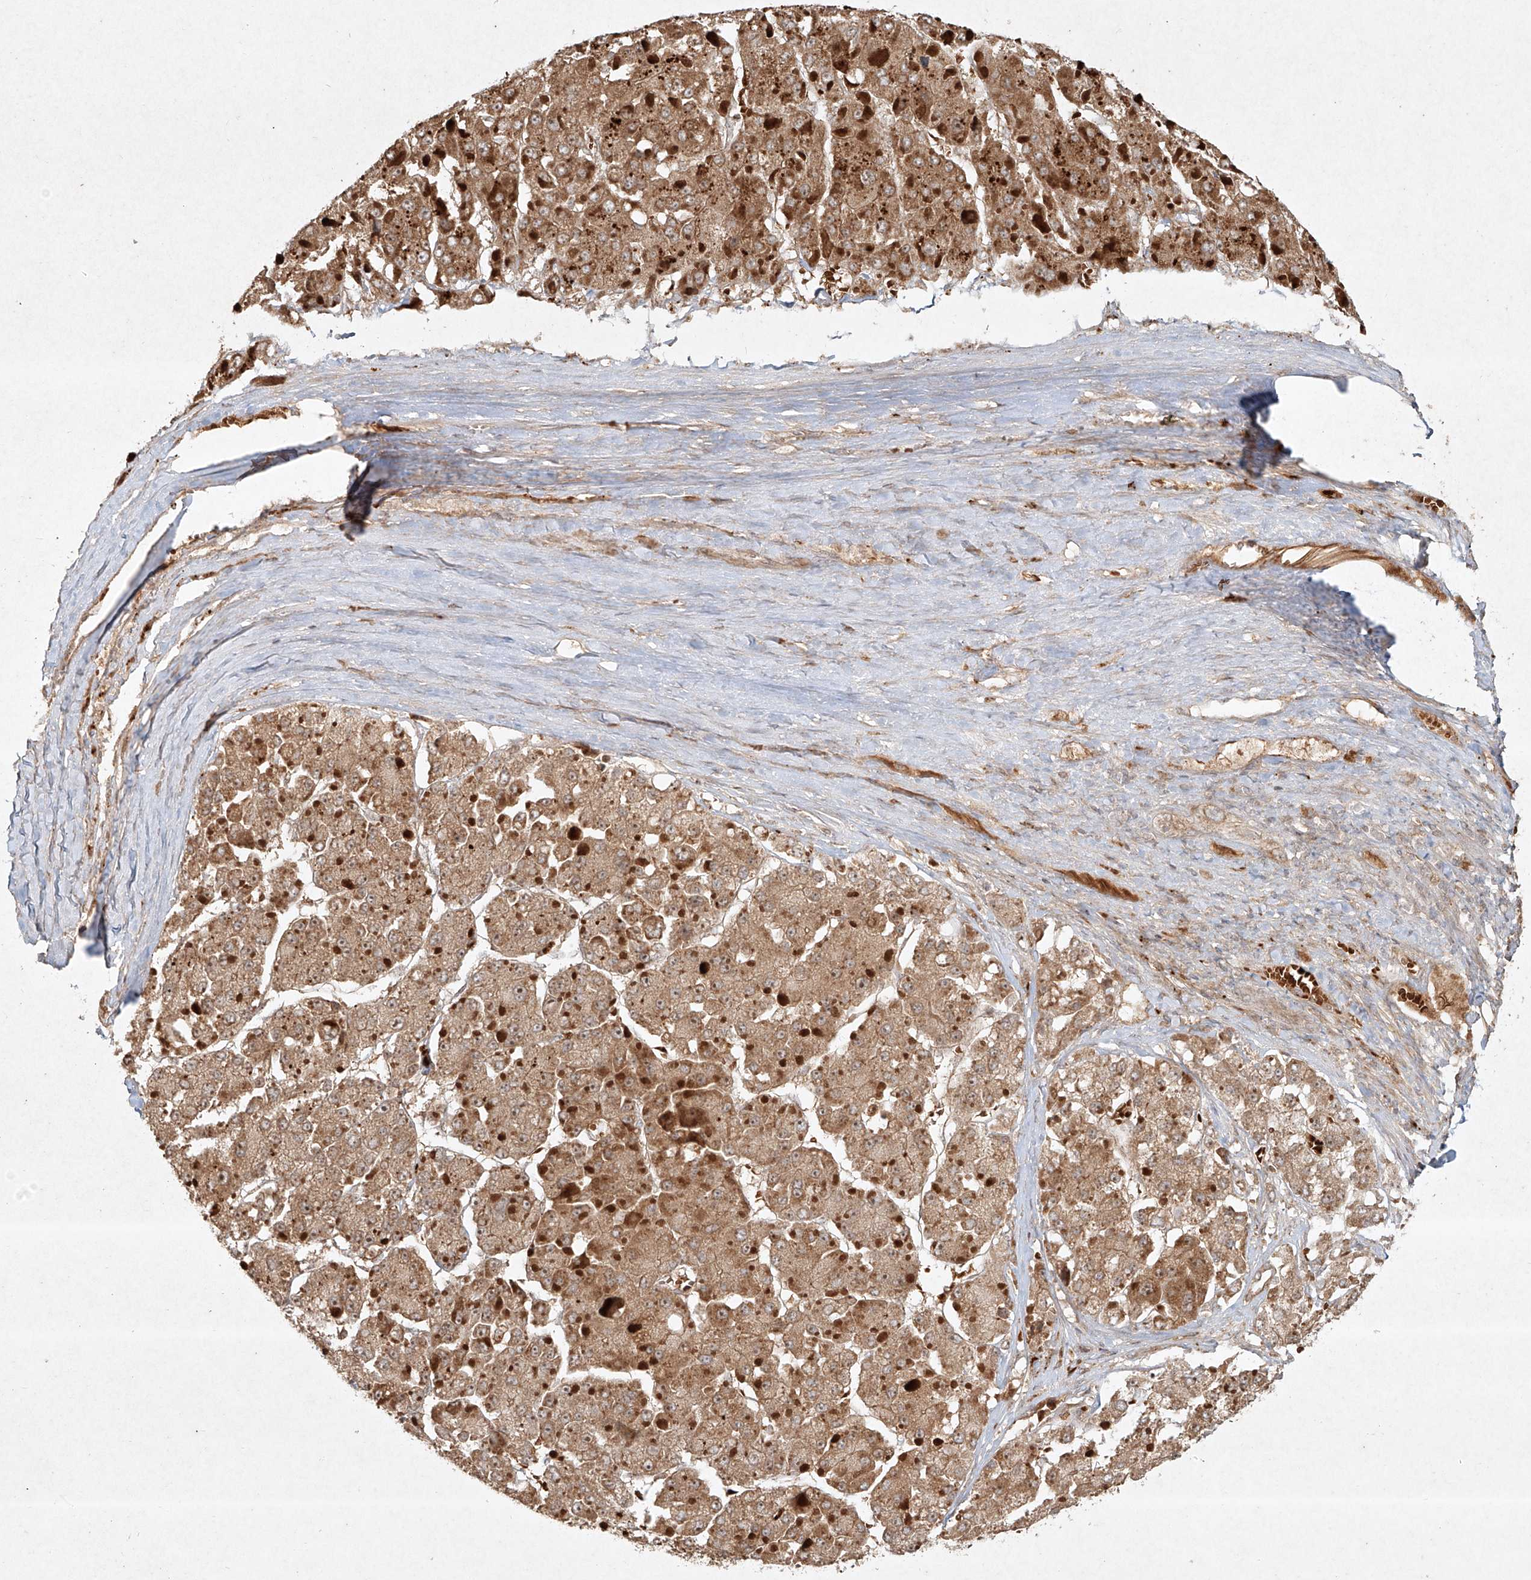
{"staining": {"intensity": "moderate", "quantity": ">75%", "location": "cytoplasmic/membranous,nuclear"}, "tissue": "liver cancer", "cell_type": "Tumor cells", "image_type": "cancer", "snomed": [{"axis": "morphology", "description": "Carcinoma, Hepatocellular, NOS"}, {"axis": "topography", "description": "Liver"}], "caption": "An immunohistochemistry (IHC) image of neoplastic tissue is shown. Protein staining in brown shows moderate cytoplasmic/membranous and nuclear positivity in liver hepatocellular carcinoma within tumor cells.", "gene": "CYYR1", "patient": {"sex": "female", "age": 73}}